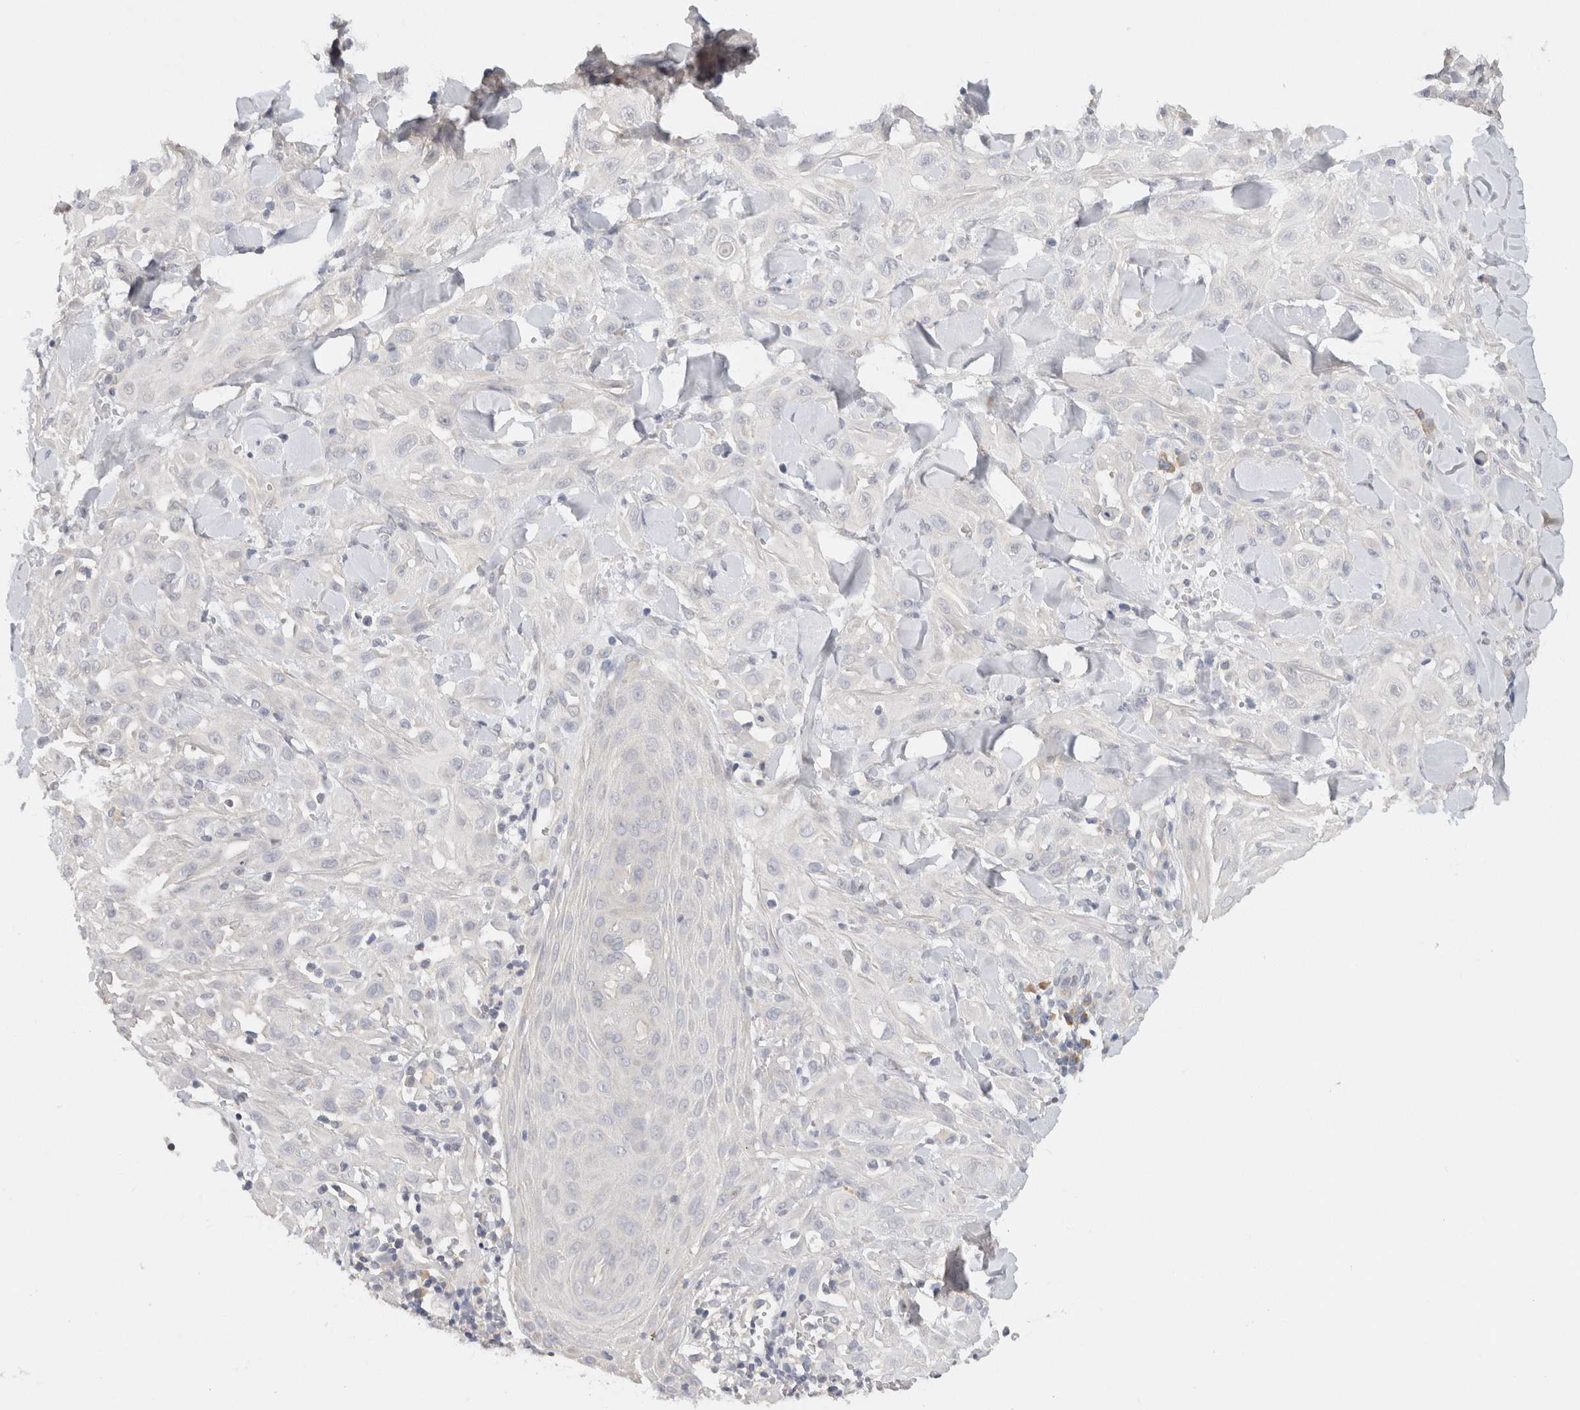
{"staining": {"intensity": "negative", "quantity": "none", "location": "none"}, "tissue": "skin cancer", "cell_type": "Tumor cells", "image_type": "cancer", "snomed": [{"axis": "morphology", "description": "Squamous cell carcinoma, NOS"}, {"axis": "topography", "description": "Skin"}], "caption": "The micrograph shows no staining of tumor cells in skin cancer (squamous cell carcinoma). The staining was performed using DAB to visualize the protein expression in brown, while the nuclei were stained in blue with hematoxylin (Magnification: 20x).", "gene": "CHRM4", "patient": {"sex": "male", "age": 24}}